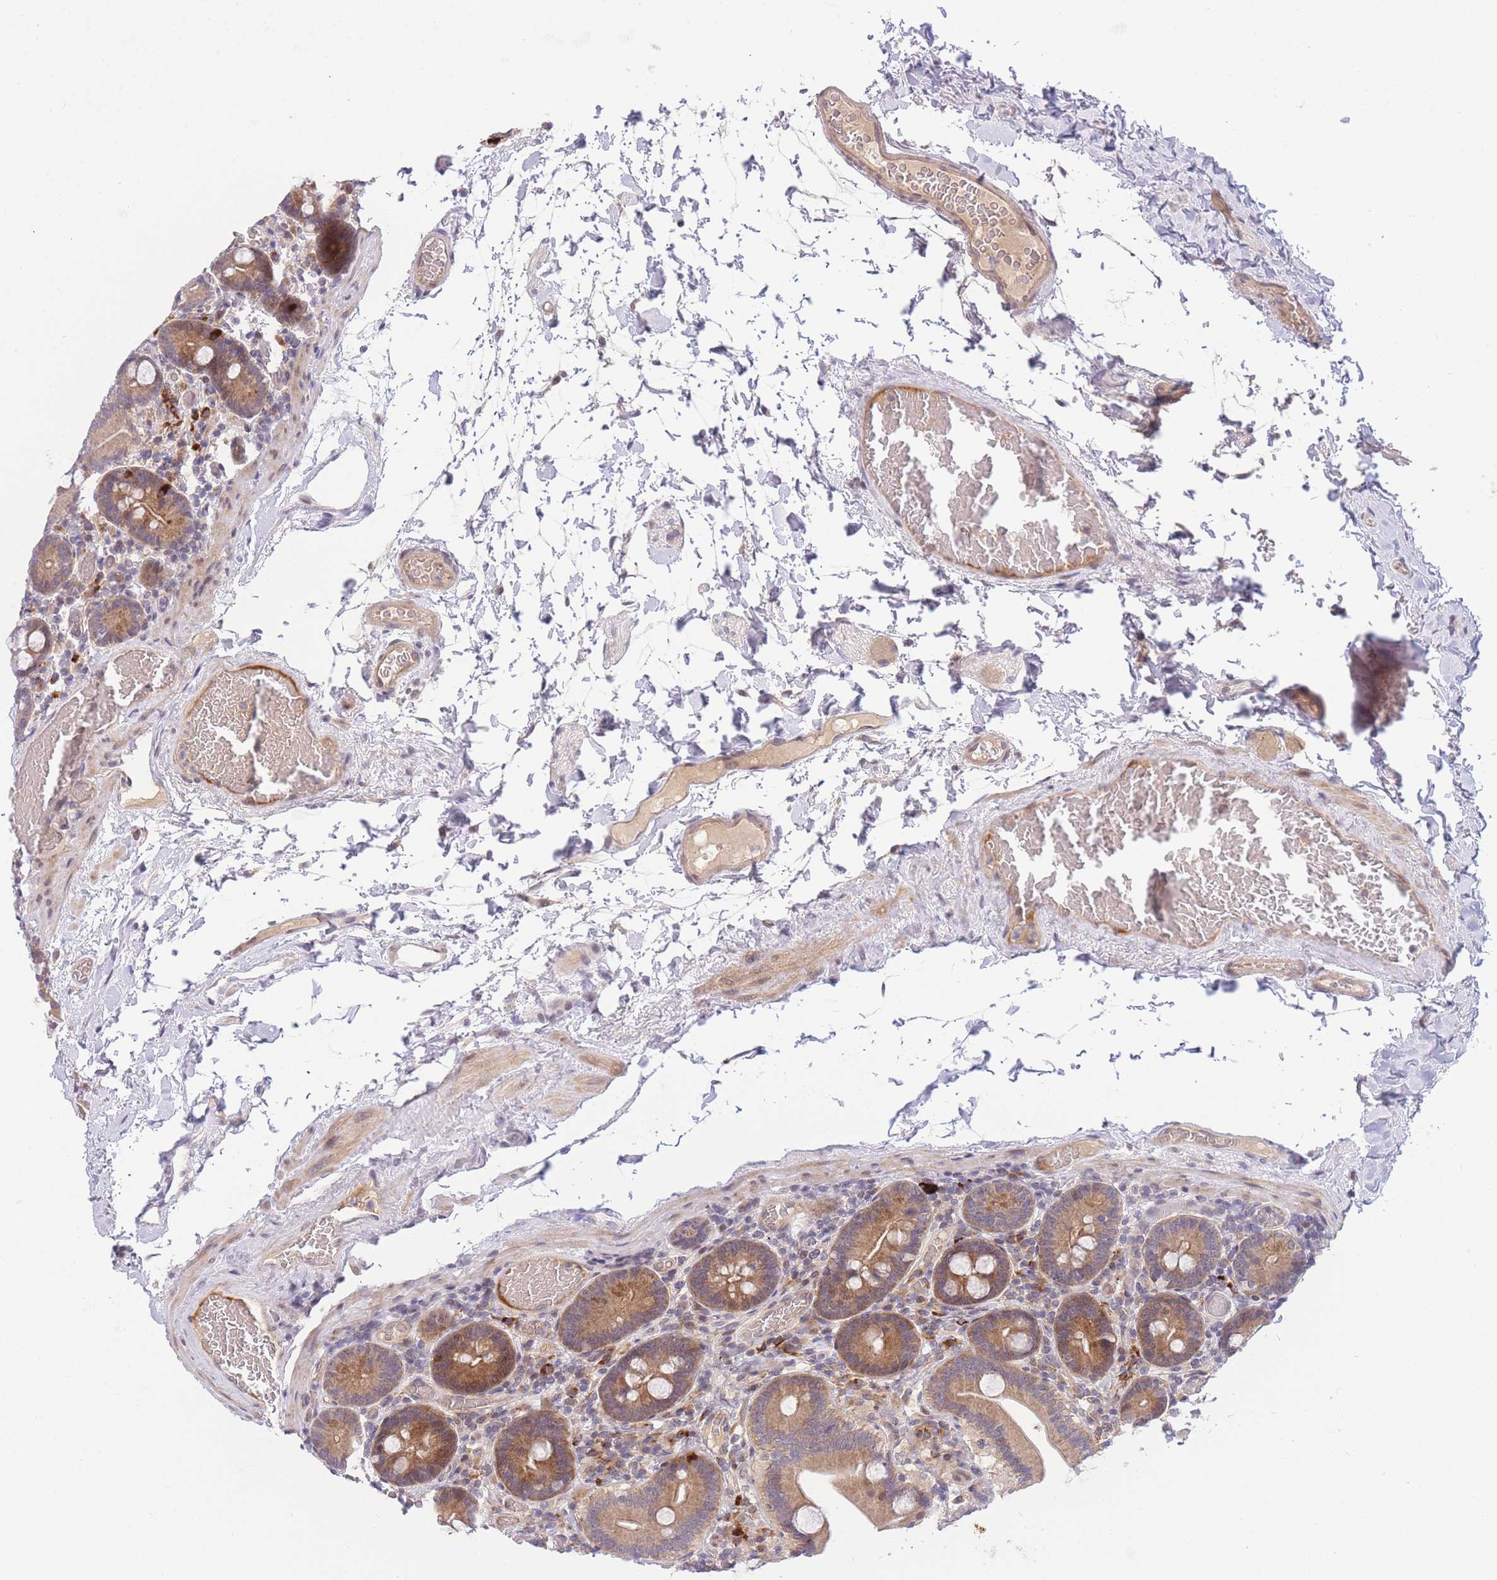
{"staining": {"intensity": "moderate", "quantity": ">75%", "location": "cytoplasmic/membranous"}, "tissue": "duodenum", "cell_type": "Glandular cells", "image_type": "normal", "snomed": [{"axis": "morphology", "description": "Normal tissue, NOS"}, {"axis": "topography", "description": "Duodenum"}], "caption": "A high-resolution micrograph shows IHC staining of normal duodenum, which demonstrates moderate cytoplasmic/membranous staining in about >75% of glandular cells. Immunohistochemistry (ihc) stains the protein in brown and the nuclei are stained blue.", "gene": "CDC25B", "patient": {"sex": "male", "age": 55}}